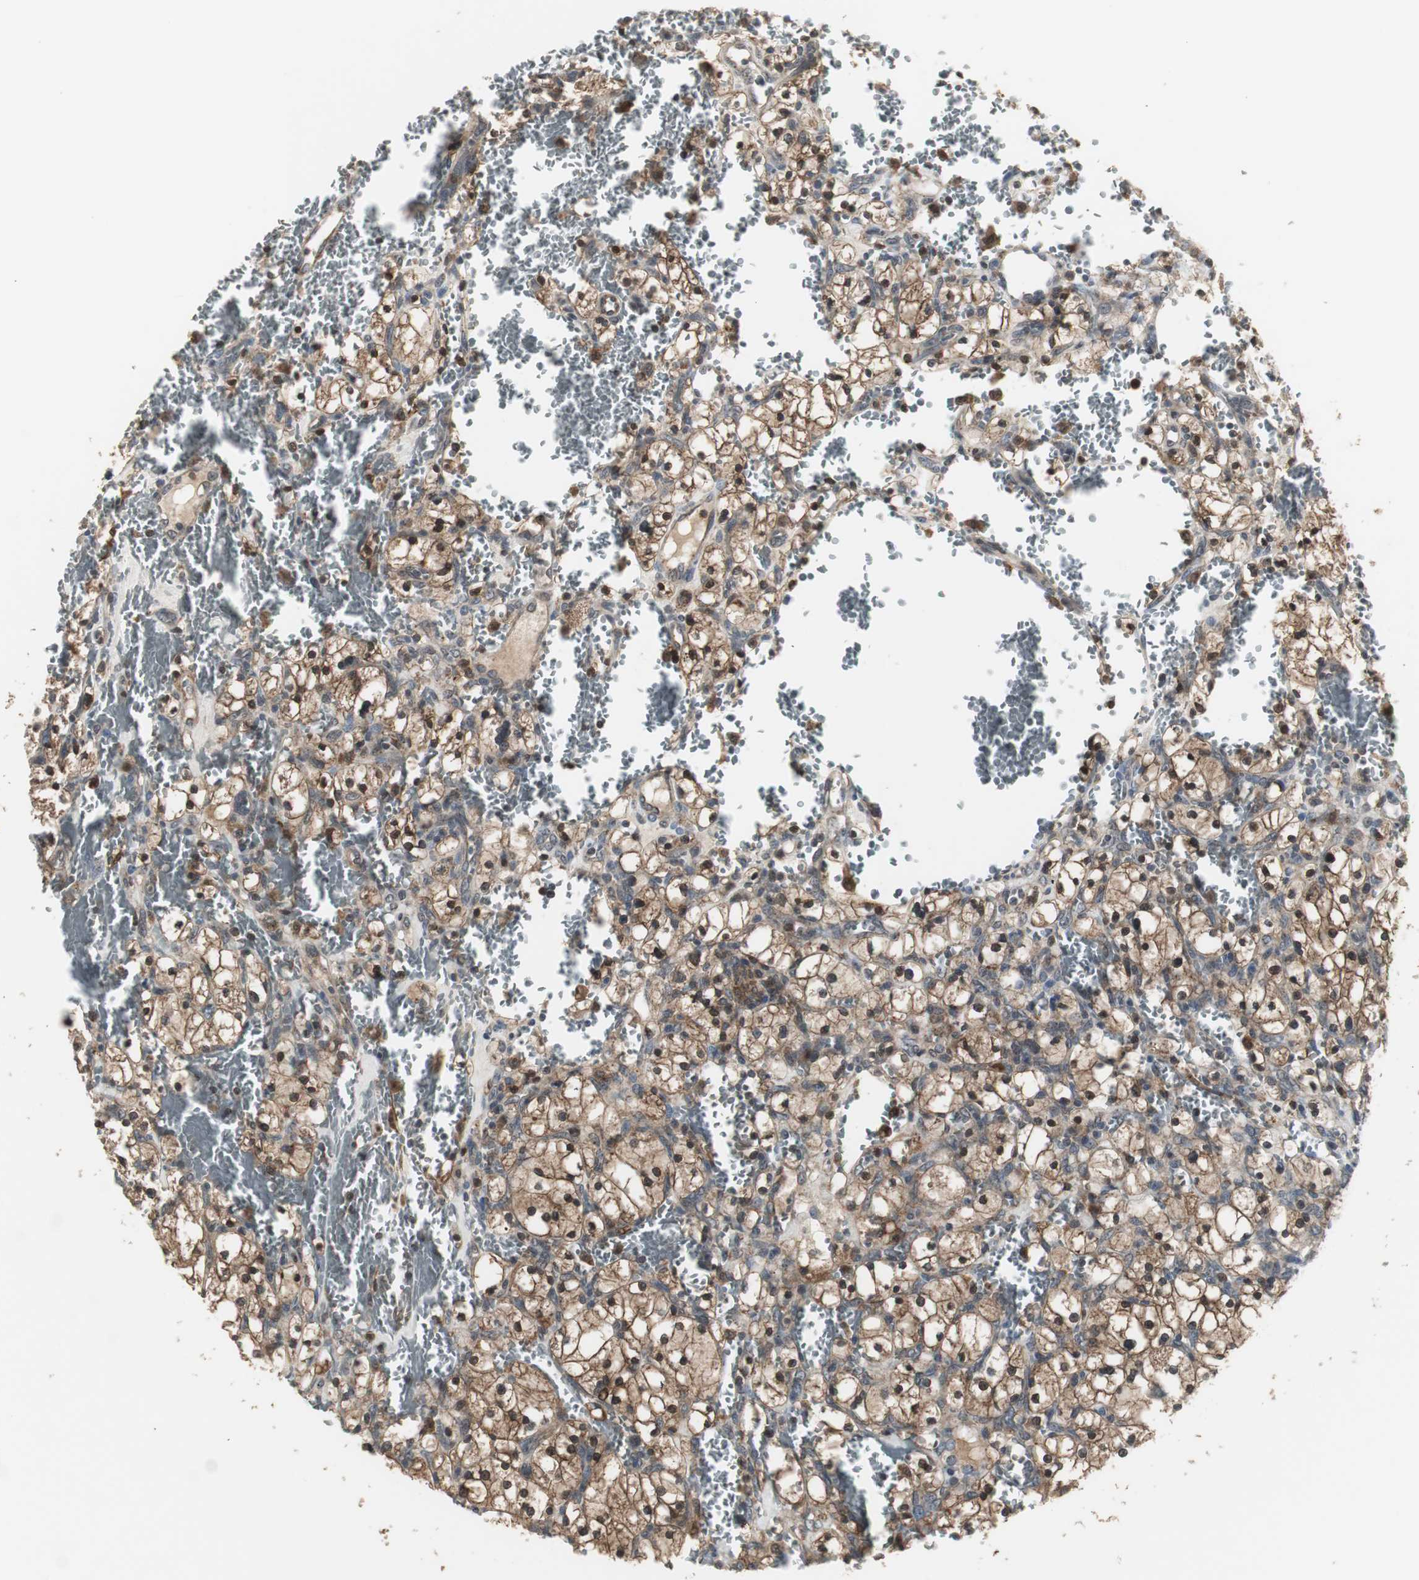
{"staining": {"intensity": "strong", "quantity": ">75%", "location": "cytoplasmic/membranous,nuclear"}, "tissue": "renal cancer", "cell_type": "Tumor cells", "image_type": "cancer", "snomed": [{"axis": "morphology", "description": "Adenocarcinoma, NOS"}, {"axis": "topography", "description": "Kidney"}], "caption": "Protein positivity by immunohistochemistry reveals strong cytoplasmic/membranous and nuclear staining in approximately >75% of tumor cells in renal cancer (adenocarcinoma).", "gene": "PLIN3", "patient": {"sex": "female", "age": 83}}